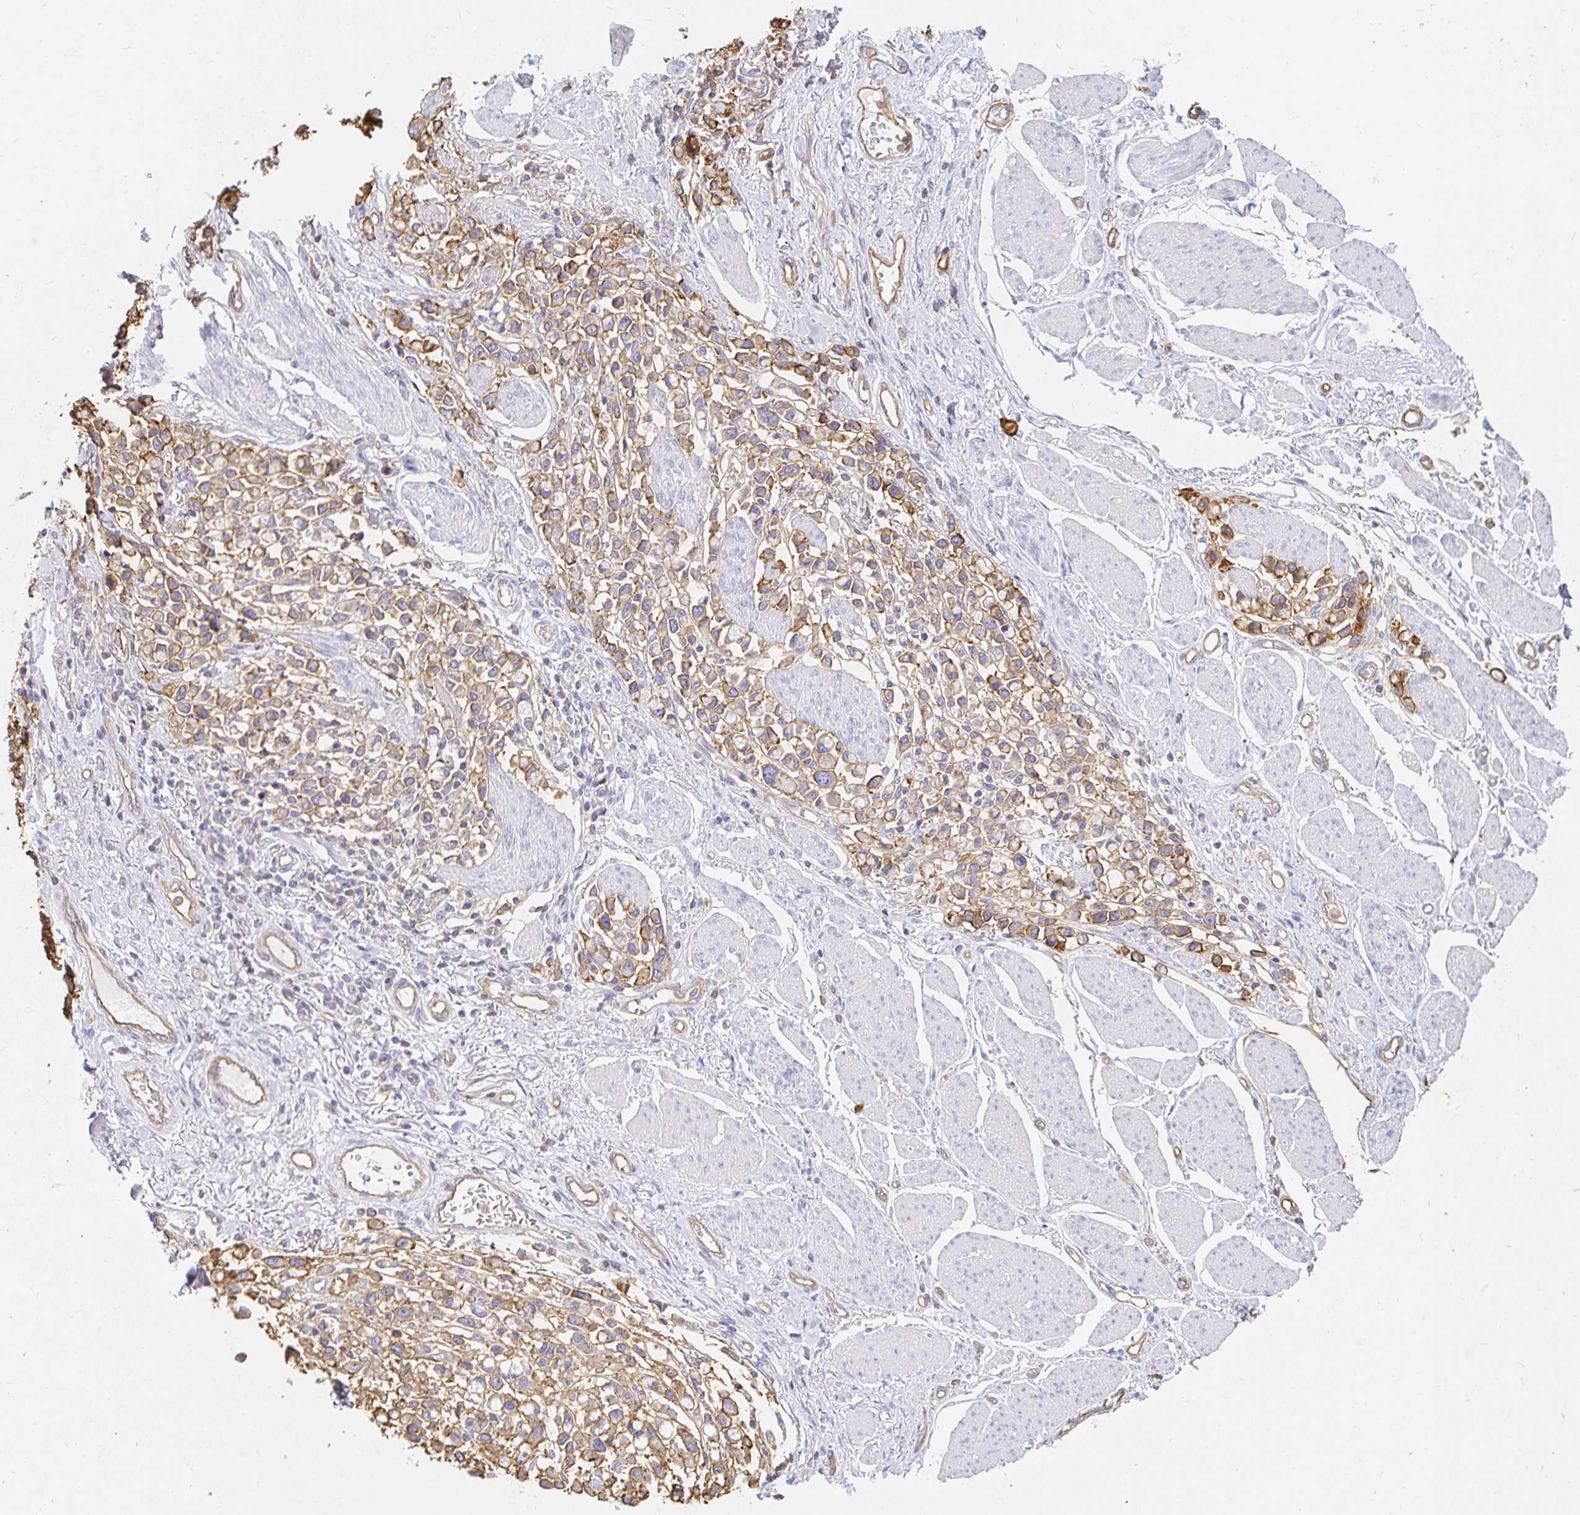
{"staining": {"intensity": "moderate", "quantity": ">75%", "location": "cytoplasmic/membranous"}, "tissue": "stomach cancer", "cell_type": "Tumor cells", "image_type": "cancer", "snomed": [{"axis": "morphology", "description": "Adenocarcinoma, NOS"}, {"axis": "topography", "description": "Stomach"}], "caption": "Protein analysis of stomach cancer tissue shows moderate cytoplasmic/membranous staining in approximately >75% of tumor cells. The staining was performed using DAB (3,3'-diaminobenzidine) to visualize the protein expression in brown, while the nuclei were stained in blue with hematoxylin (Magnification: 20x).", "gene": "TSPAN19", "patient": {"sex": "female", "age": 81}}